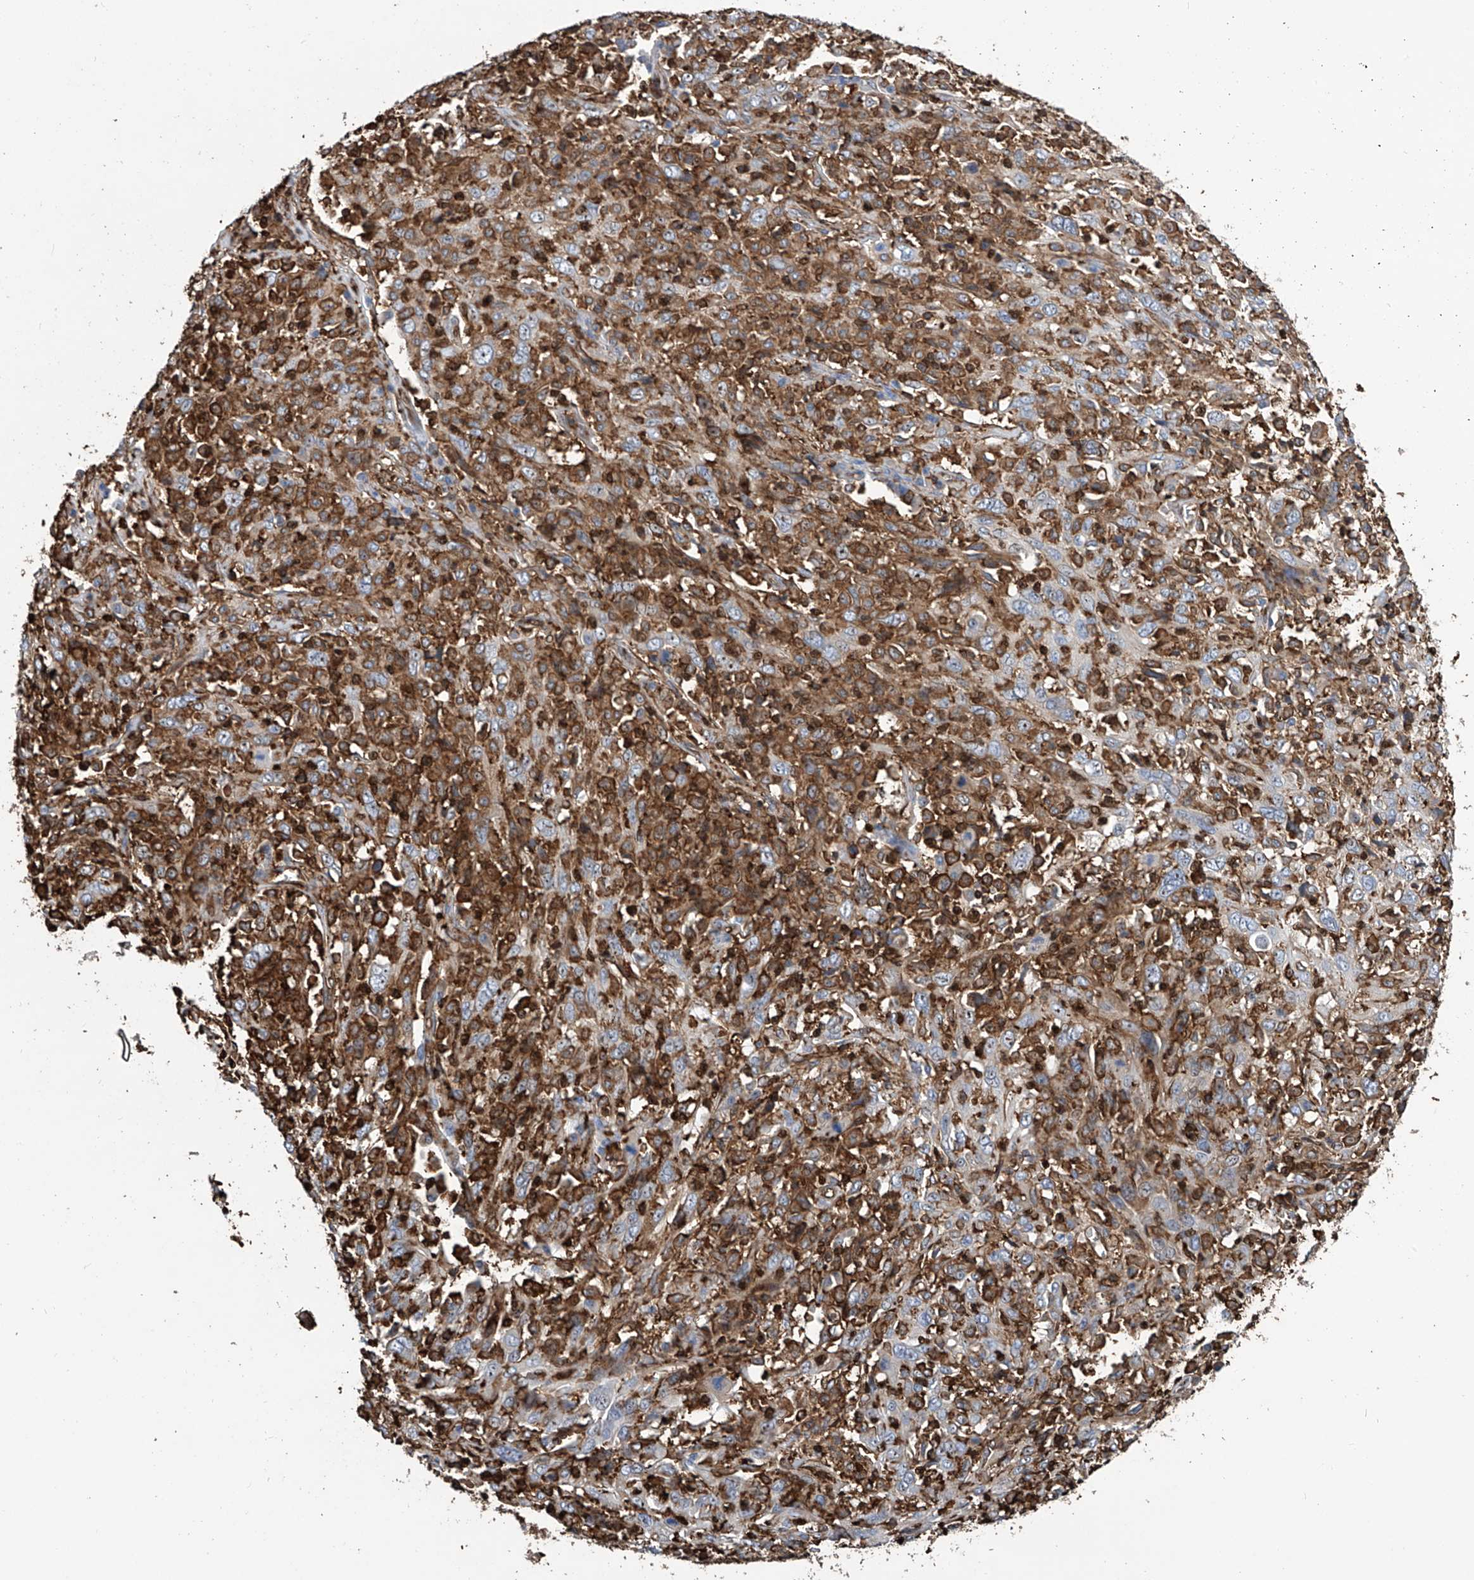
{"staining": {"intensity": "negative", "quantity": "none", "location": "none"}, "tissue": "cervical cancer", "cell_type": "Tumor cells", "image_type": "cancer", "snomed": [{"axis": "morphology", "description": "Squamous cell carcinoma, NOS"}, {"axis": "topography", "description": "Cervix"}], "caption": "Tumor cells are negative for brown protein staining in squamous cell carcinoma (cervical).", "gene": "ZNF484", "patient": {"sex": "female", "age": 46}}